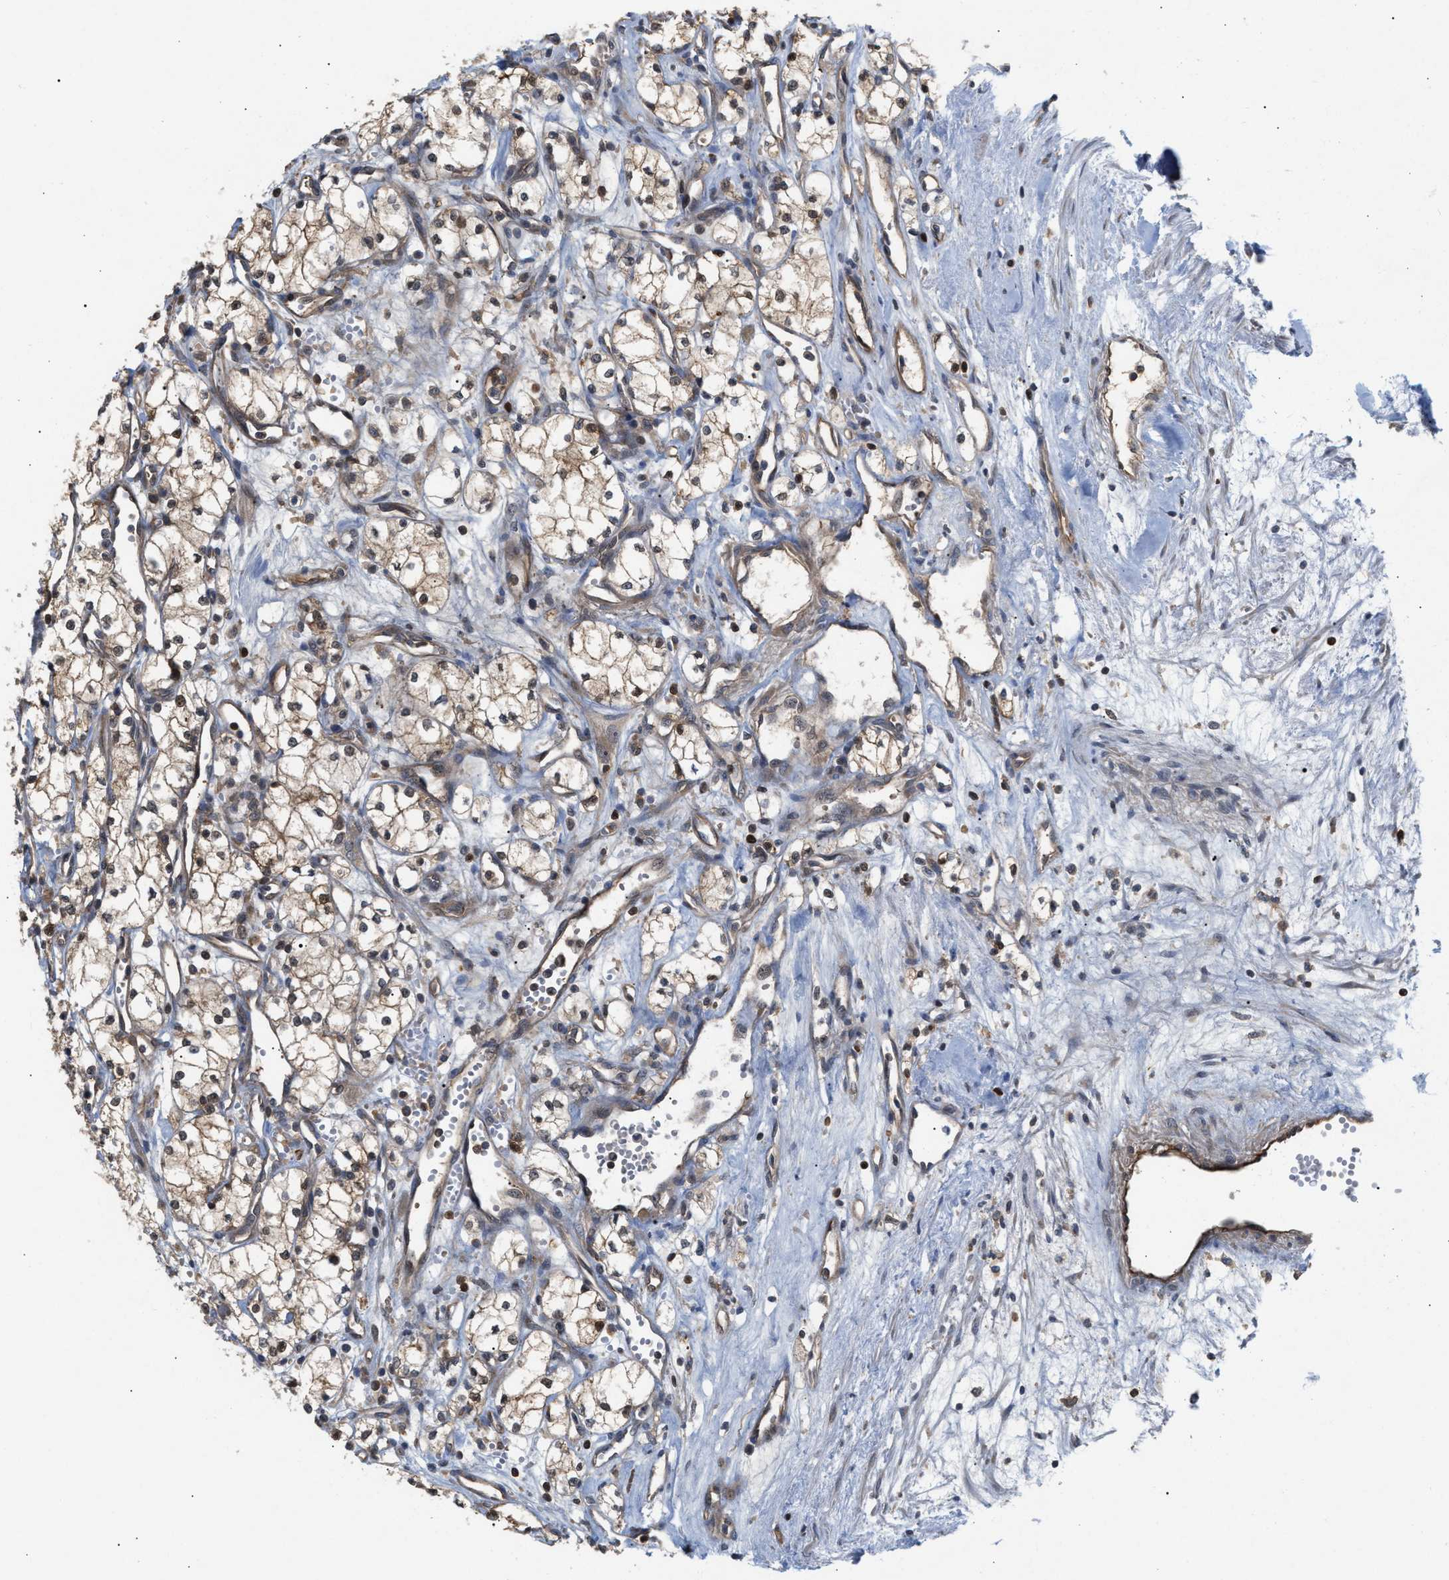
{"staining": {"intensity": "moderate", "quantity": ">75%", "location": "cytoplasmic/membranous,nuclear"}, "tissue": "renal cancer", "cell_type": "Tumor cells", "image_type": "cancer", "snomed": [{"axis": "morphology", "description": "Adenocarcinoma, NOS"}, {"axis": "topography", "description": "Kidney"}], "caption": "Human renal cancer stained with a brown dye reveals moderate cytoplasmic/membranous and nuclear positive expression in approximately >75% of tumor cells.", "gene": "GLOD4", "patient": {"sex": "male", "age": 59}}